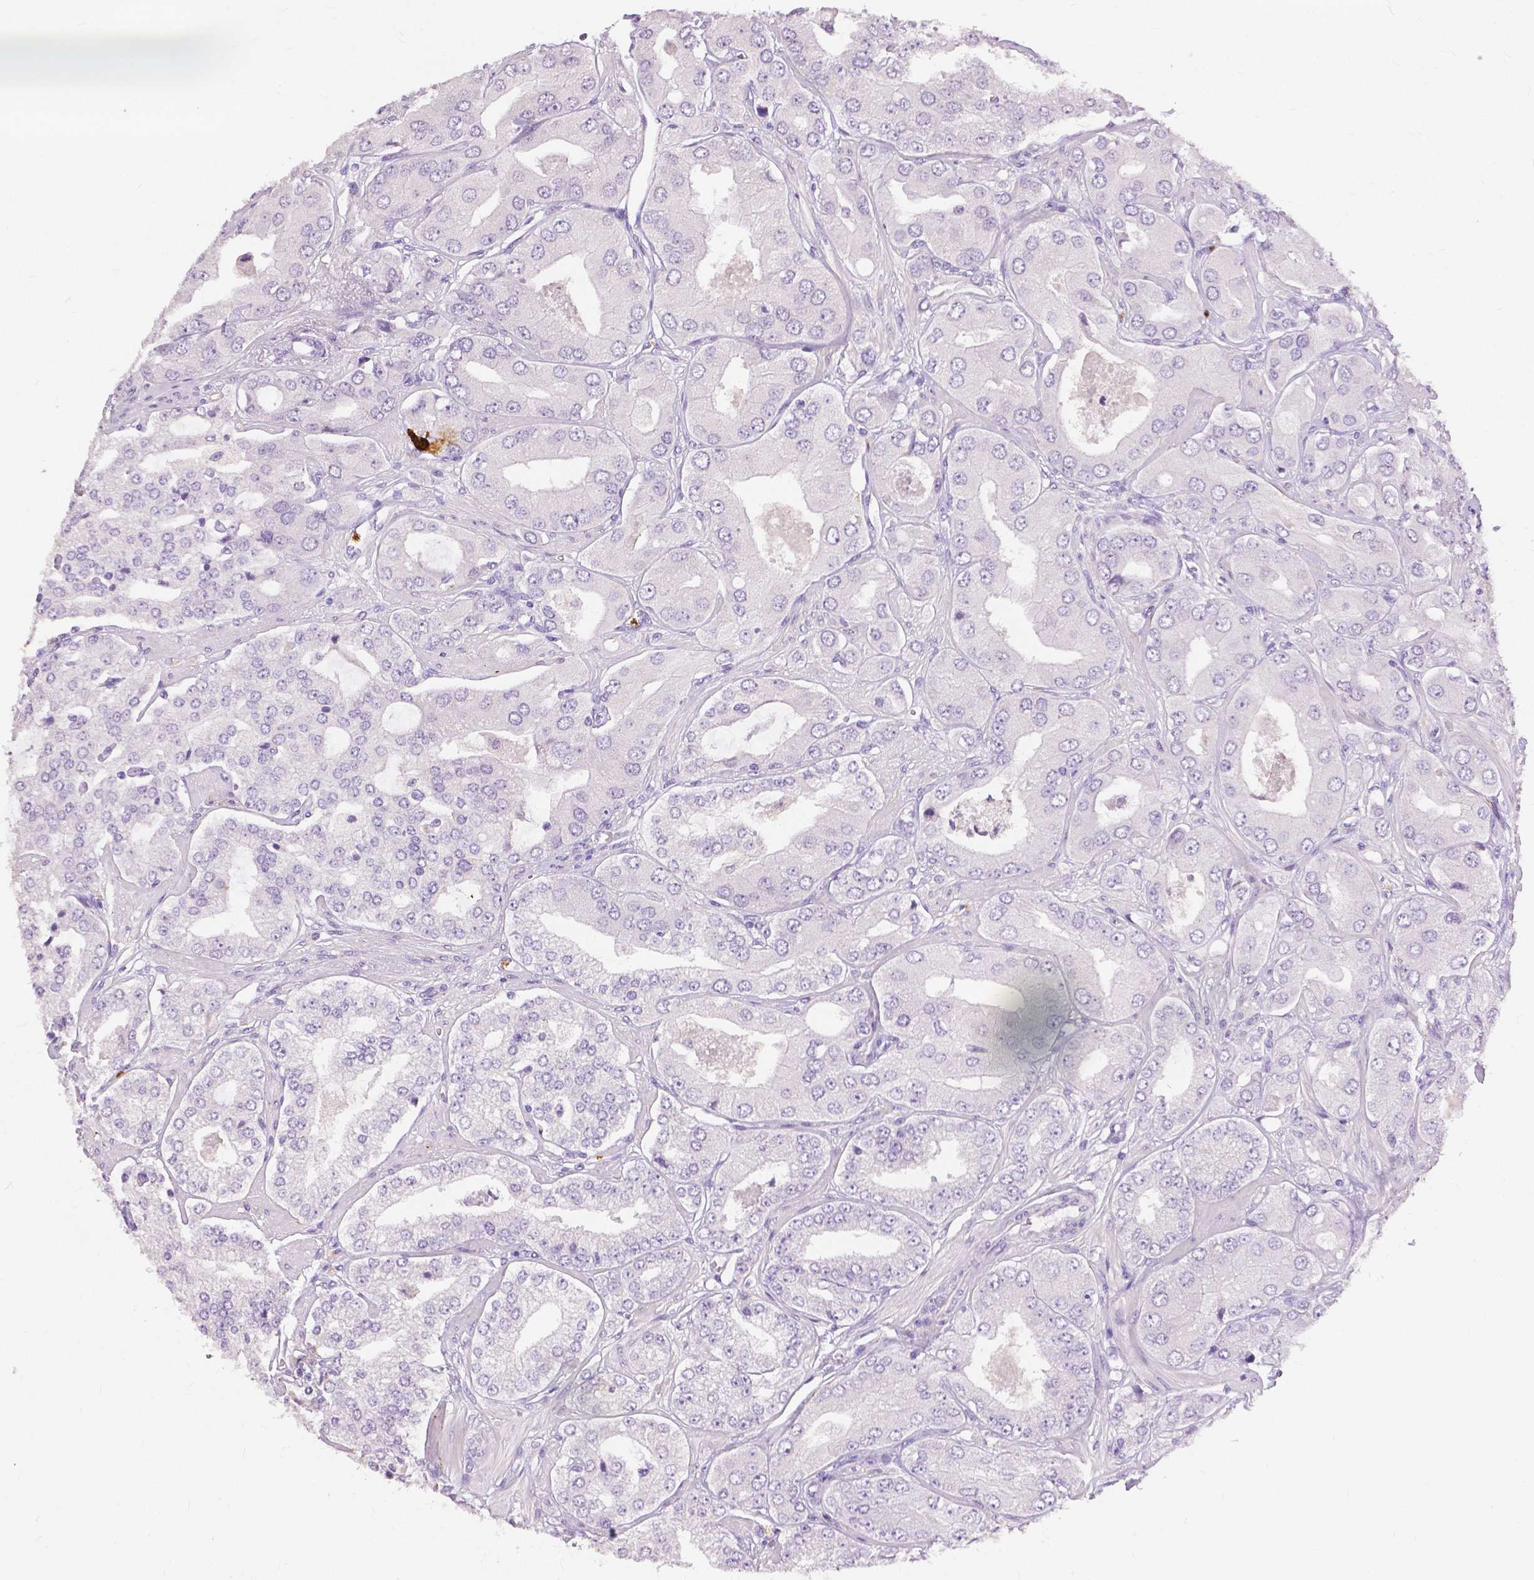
{"staining": {"intensity": "negative", "quantity": "none", "location": "none"}, "tissue": "prostate cancer", "cell_type": "Tumor cells", "image_type": "cancer", "snomed": [{"axis": "morphology", "description": "Adenocarcinoma, Low grade"}, {"axis": "topography", "description": "Prostate"}], "caption": "Photomicrograph shows no significant protein expression in tumor cells of prostate cancer (low-grade adenocarcinoma).", "gene": "CXCR2", "patient": {"sex": "male", "age": 60}}